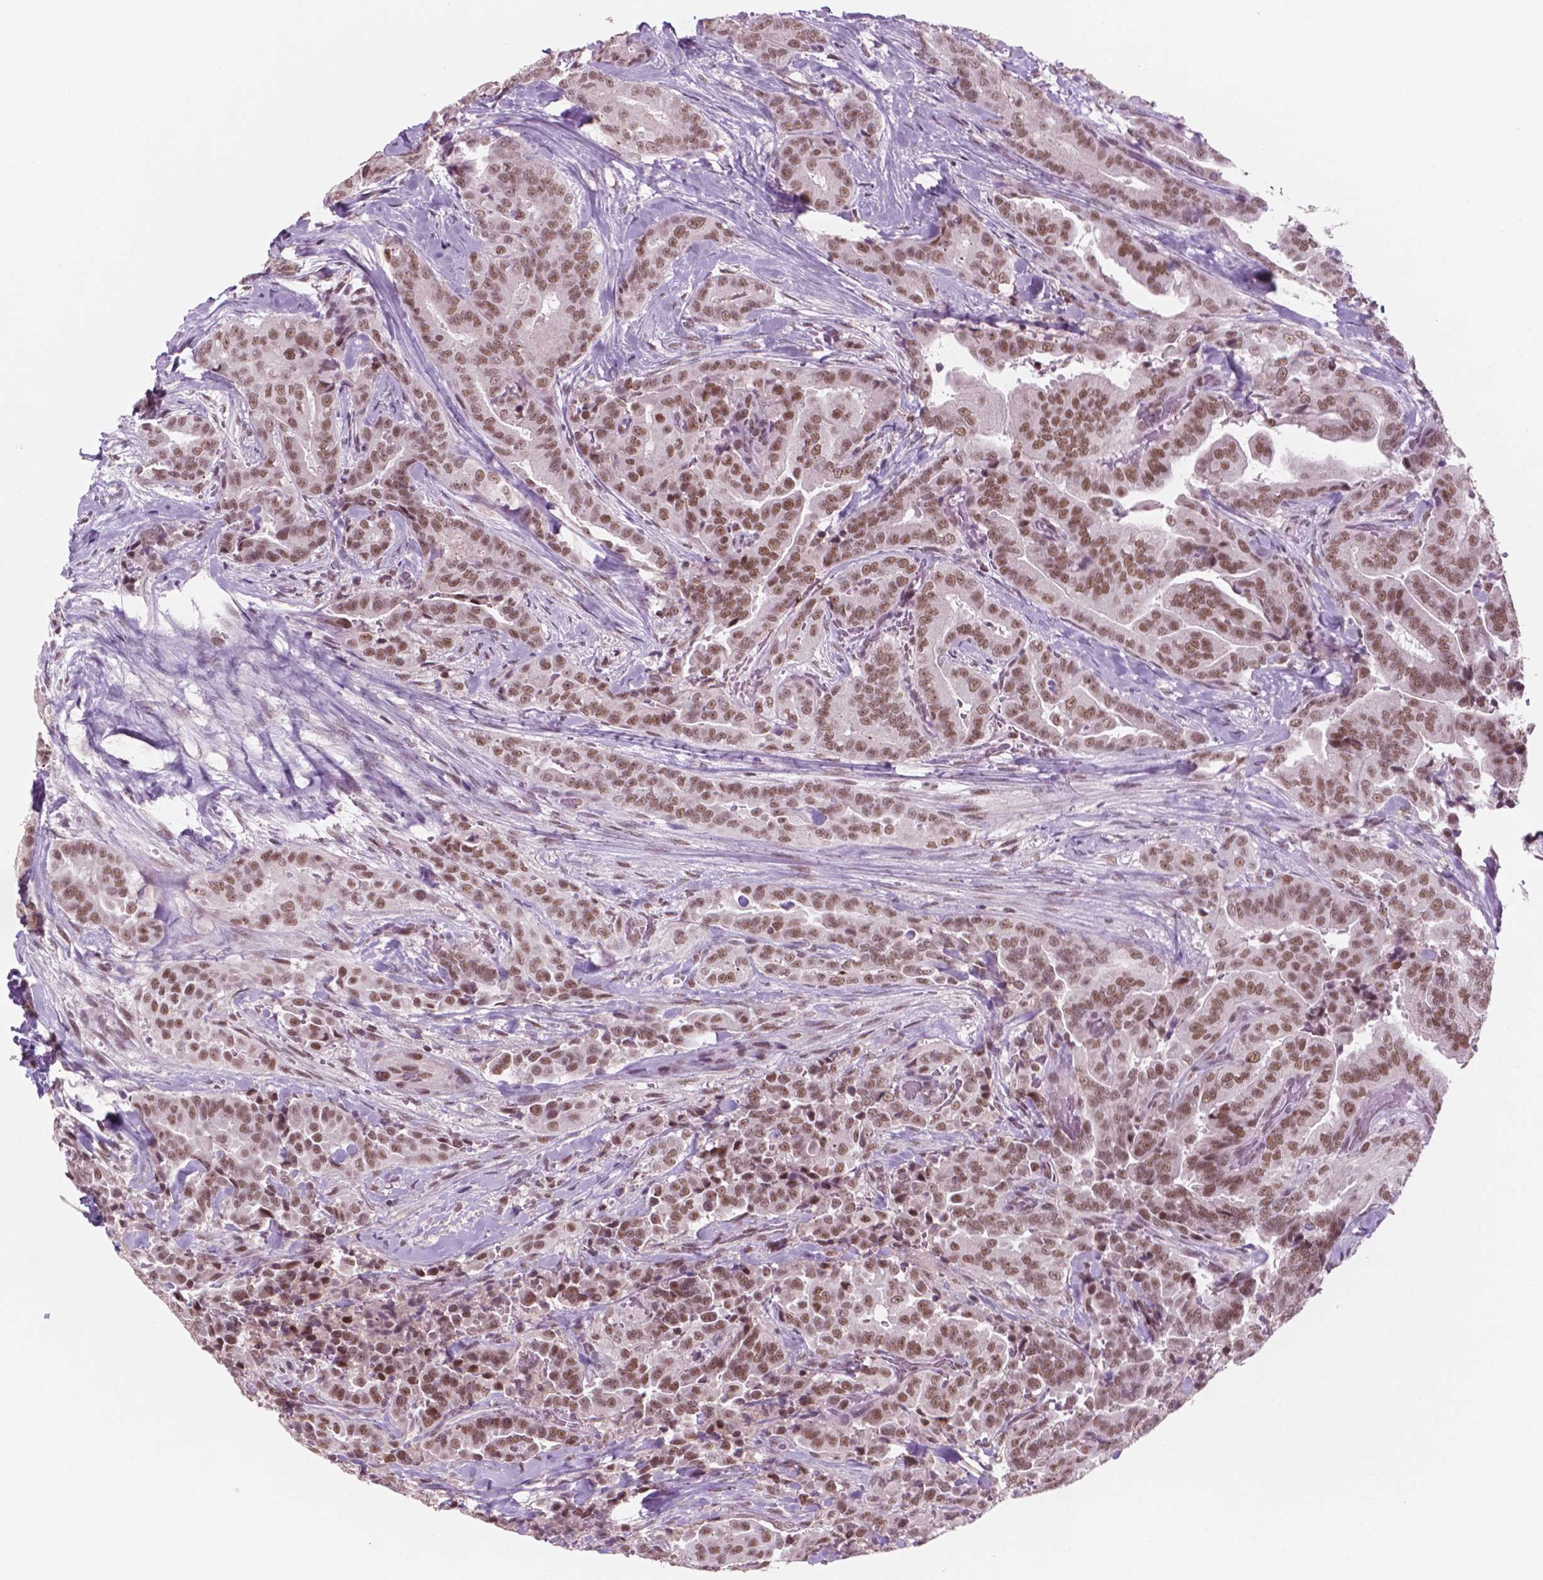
{"staining": {"intensity": "moderate", "quantity": ">75%", "location": "nuclear"}, "tissue": "thyroid cancer", "cell_type": "Tumor cells", "image_type": "cancer", "snomed": [{"axis": "morphology", "description": "Papillary adenocarcinoma, NOS"}, {"axis": "topography", "description": "Thyroid gland"}], "caption": "Immunohistochemistry micrograph of human papillary adenocarcinoma (thyroid) stained for a protein (brown), which demonstrates medium levels of moderate nuclear expression in approximately >75% of tumor cells.", "gene": "CTR9", "patient": {"sex": "male", "age": 61}}